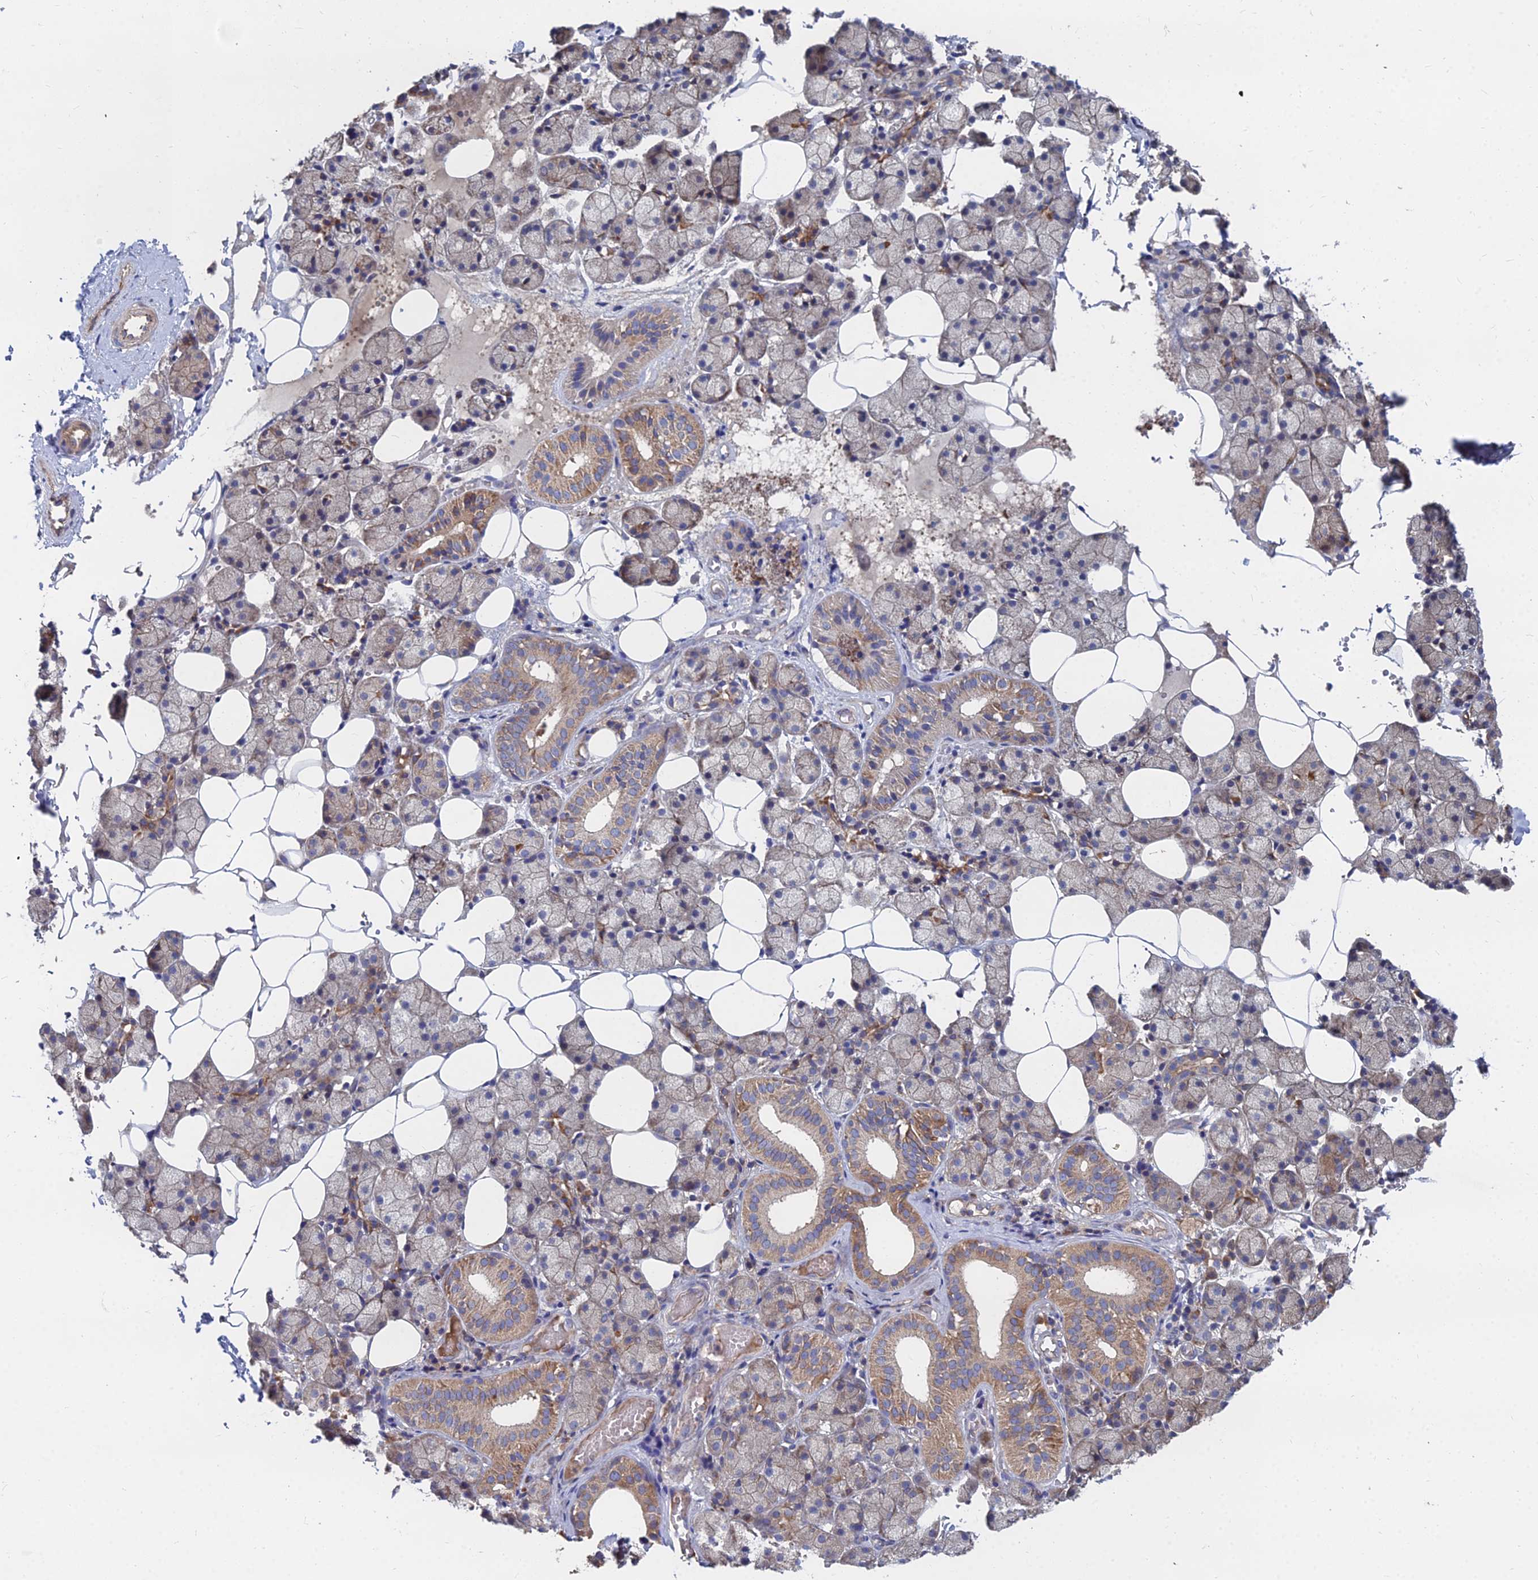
{"staining": {"intensity": "moderate", "quantity": "25%-75%", "location": "cytoplasmic/membranous"}, "tissue": "salivary gland", "cell_type": "Glandular cells", "image_type": "normal", "snomed": [{"axis": "morphology", "description": "Normal tissue, NOS"}, {"axis": "topography", "description": "Salivary gland"}], "caption": "Immunohistochemistry (IHC) of normal salivary gland reveals medium levels of moderate cytoplasmic/membranous staining in approximately 25%-75% of glandular cells. The protein is shown in brown color, while the nuclei are stained blue.", "gene": "CCZ1B", "patient": {"sex": "female", "age": 33}}